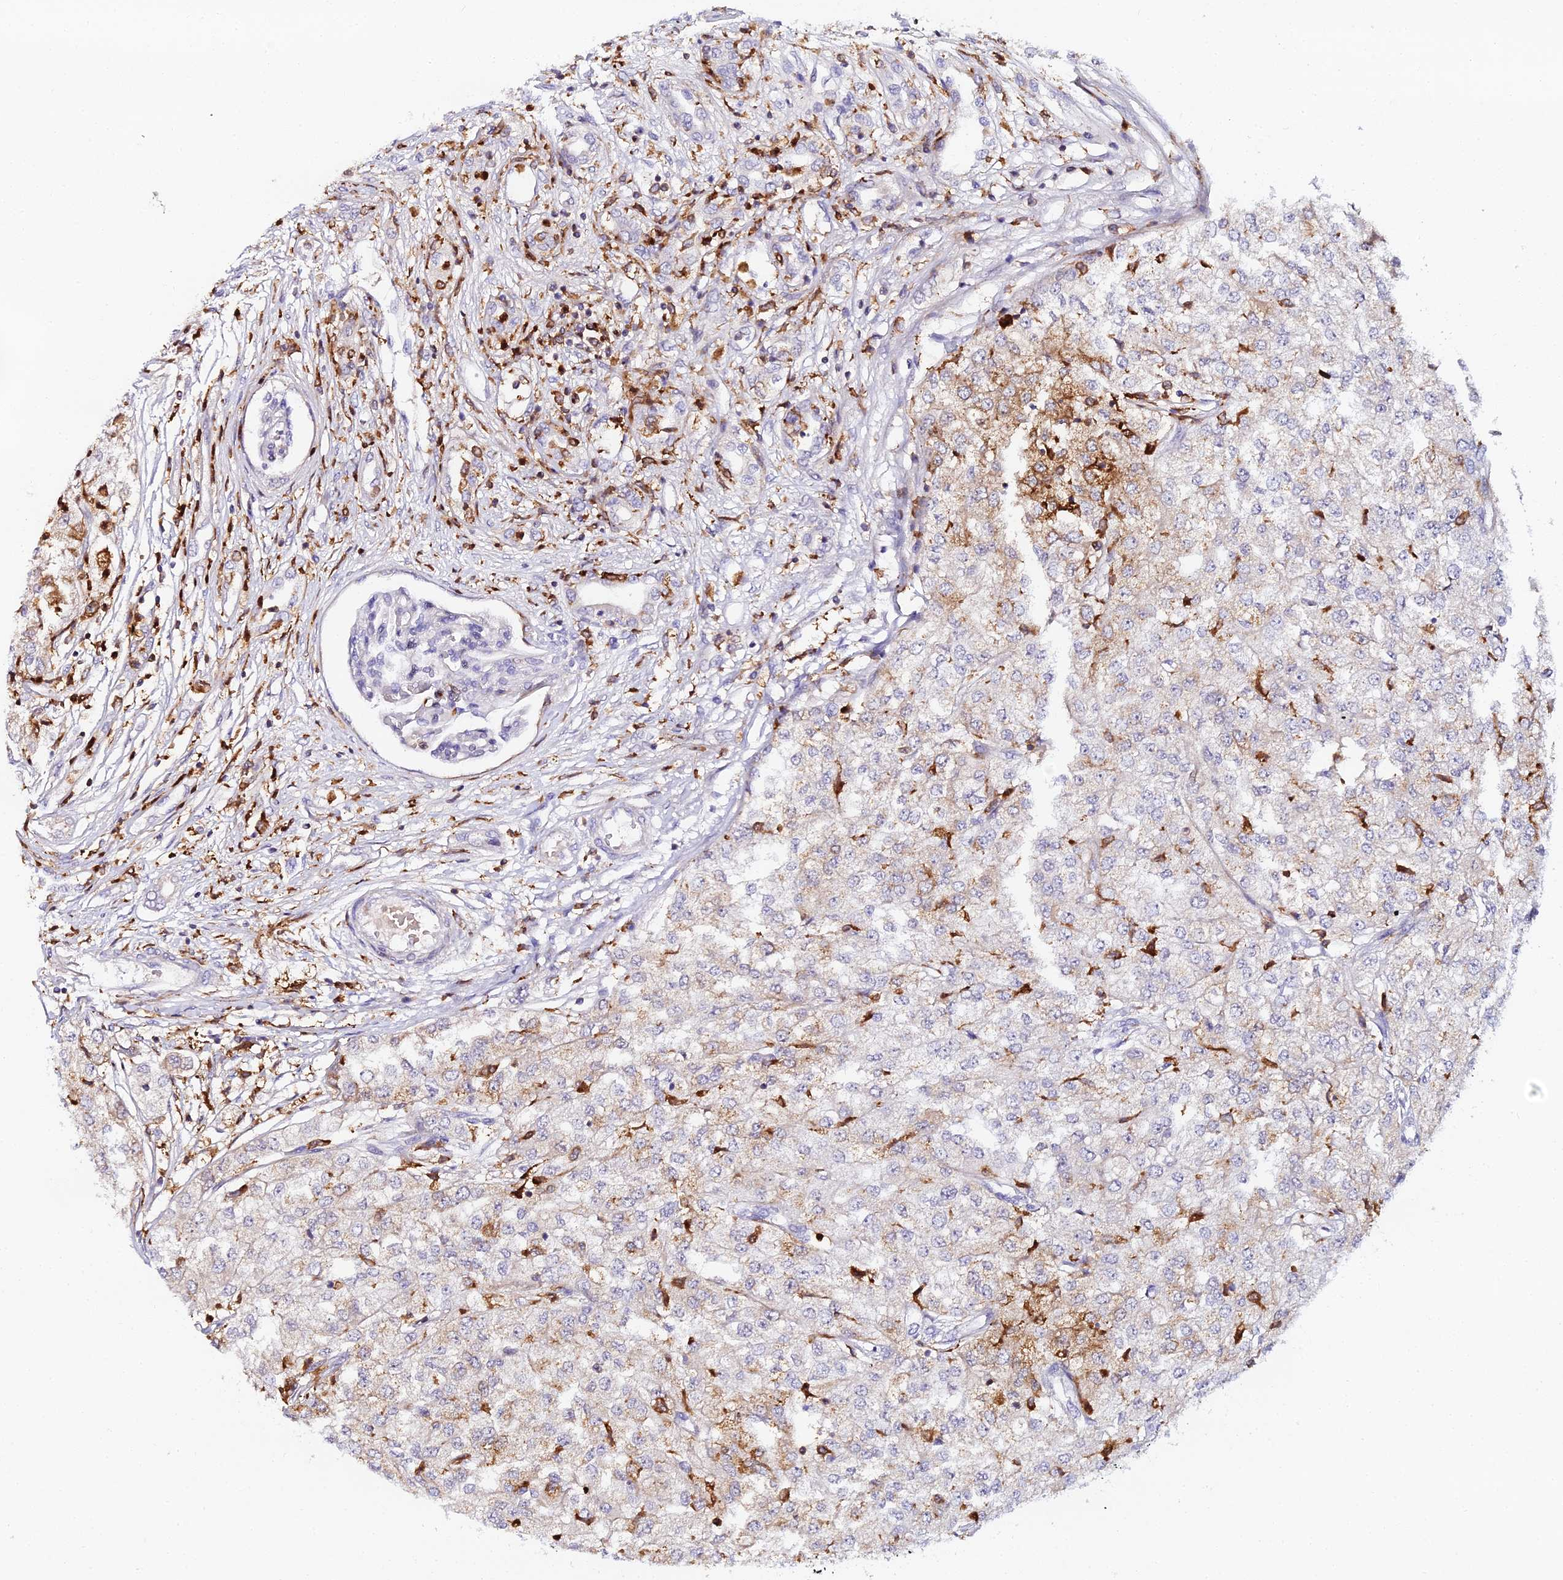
{"staining": {"intensity": "moderate", "quantity": "<25%", "location": "cytoplasmic/membranous"}, "tissue": "renal cancer", "cell_type": "Tumor cells", "image_type": "cancer", "snomed": [{"axis": "morphology", "description": "Adenocarcinoma, NOS"}, {"axis": "topography", "description": "Kidney"}], "caption": "About <25% of tumor cells in adenocarcinoma (renal) reveal moderate cytoplasmic/membranous protein positivity as visualized by brown immunohistochemical staining.", "gene": "IL4I1", "patient": {"sex": "female", "age": 54}}